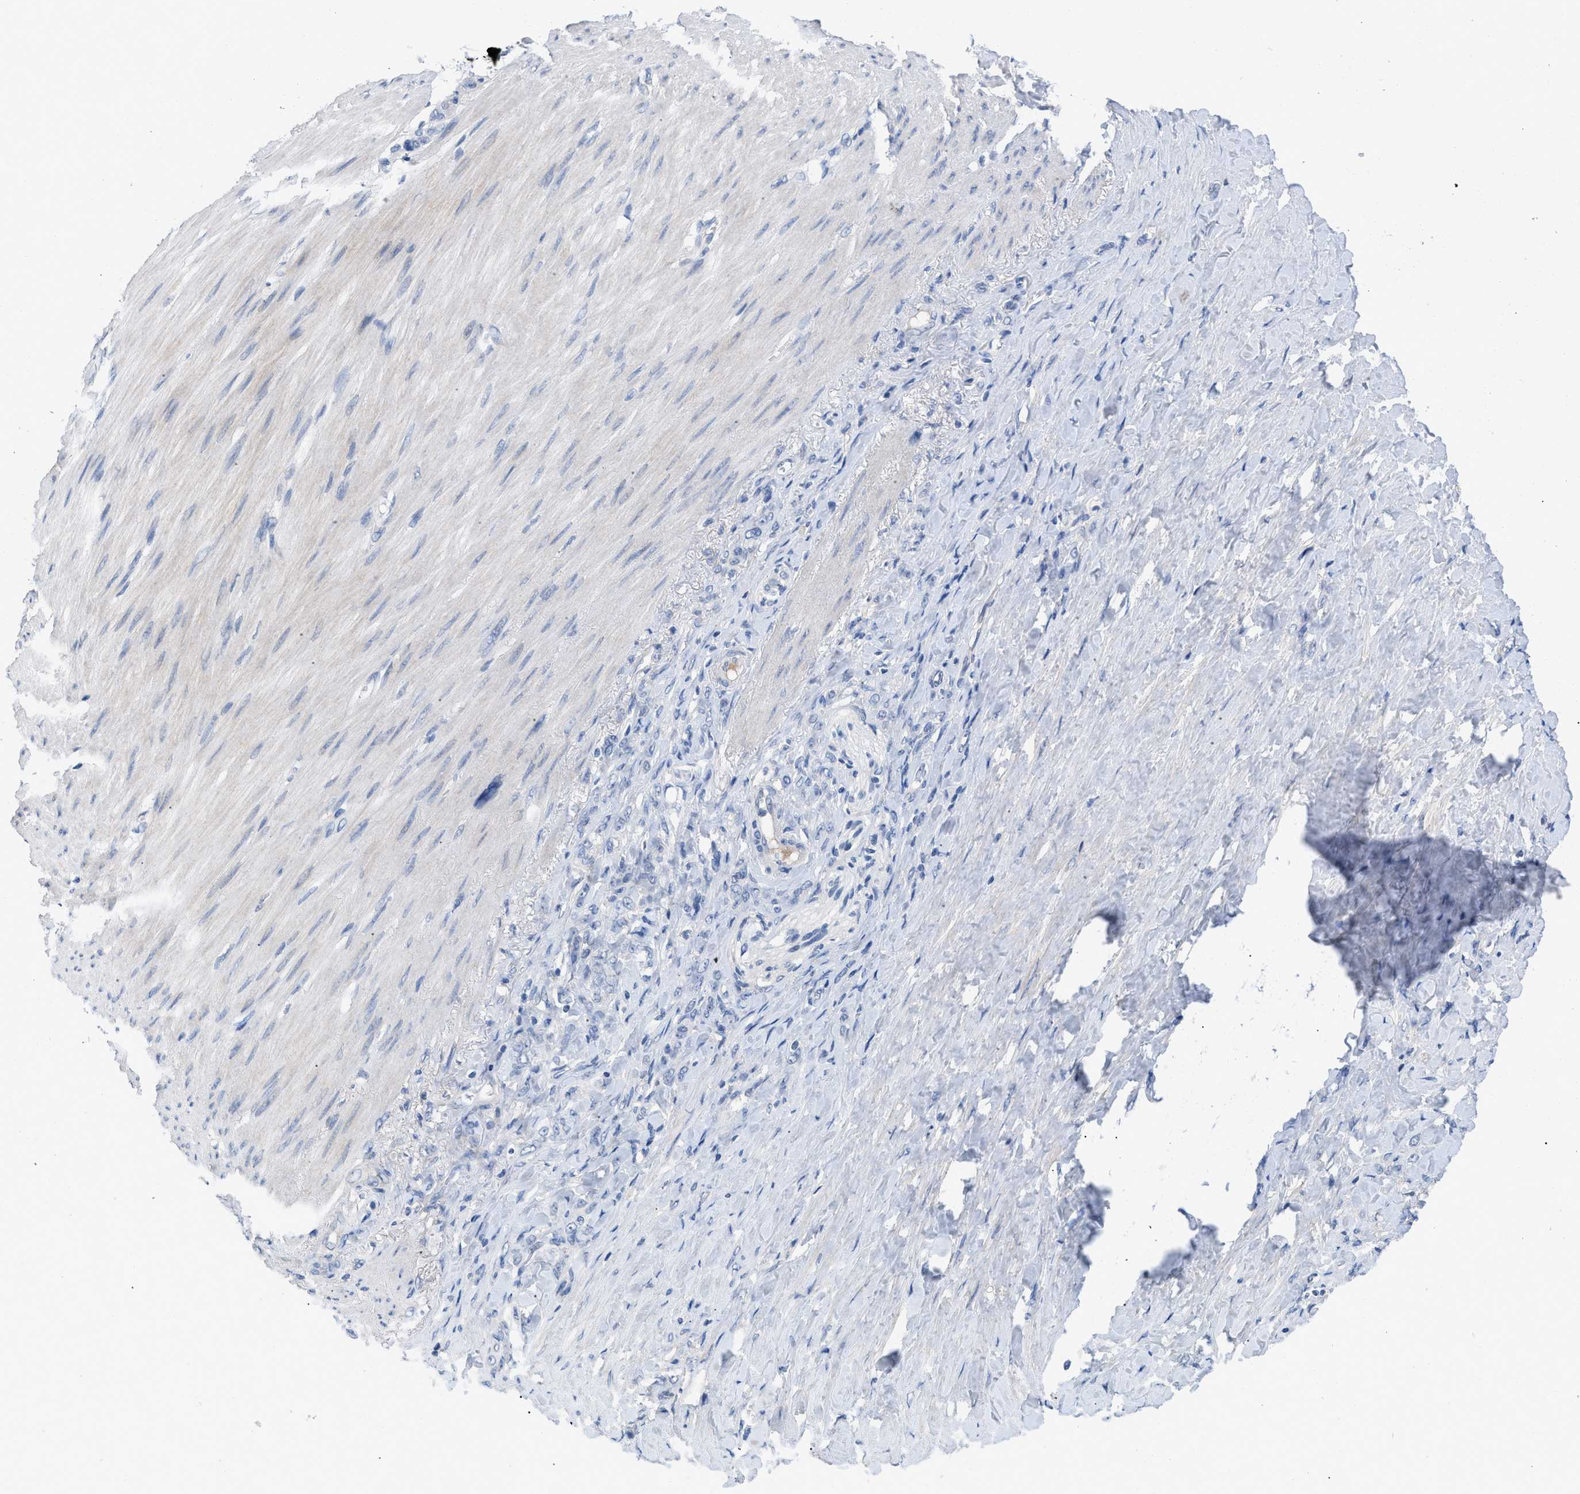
{"staining": {"intensity": "negative", "quantity": "none", "location": "none"}, "tissue": "stomach cancer", "cell_type": "Tumor cells", "image_type": "cancer", "snomed": [{"axis": "morphology", "description": "Adenocarcinoma, NOS"}, {"axis": "topography", "description": "Stomach"}], "caption": "The histopathology image exhibits no staining of tumor cells in stomach cancer. (DAB immunohistochemistry (IHC) with hematoxylin counter stain).", "gene": "HPX", "patient": {"sex": "male", "age": 82}}